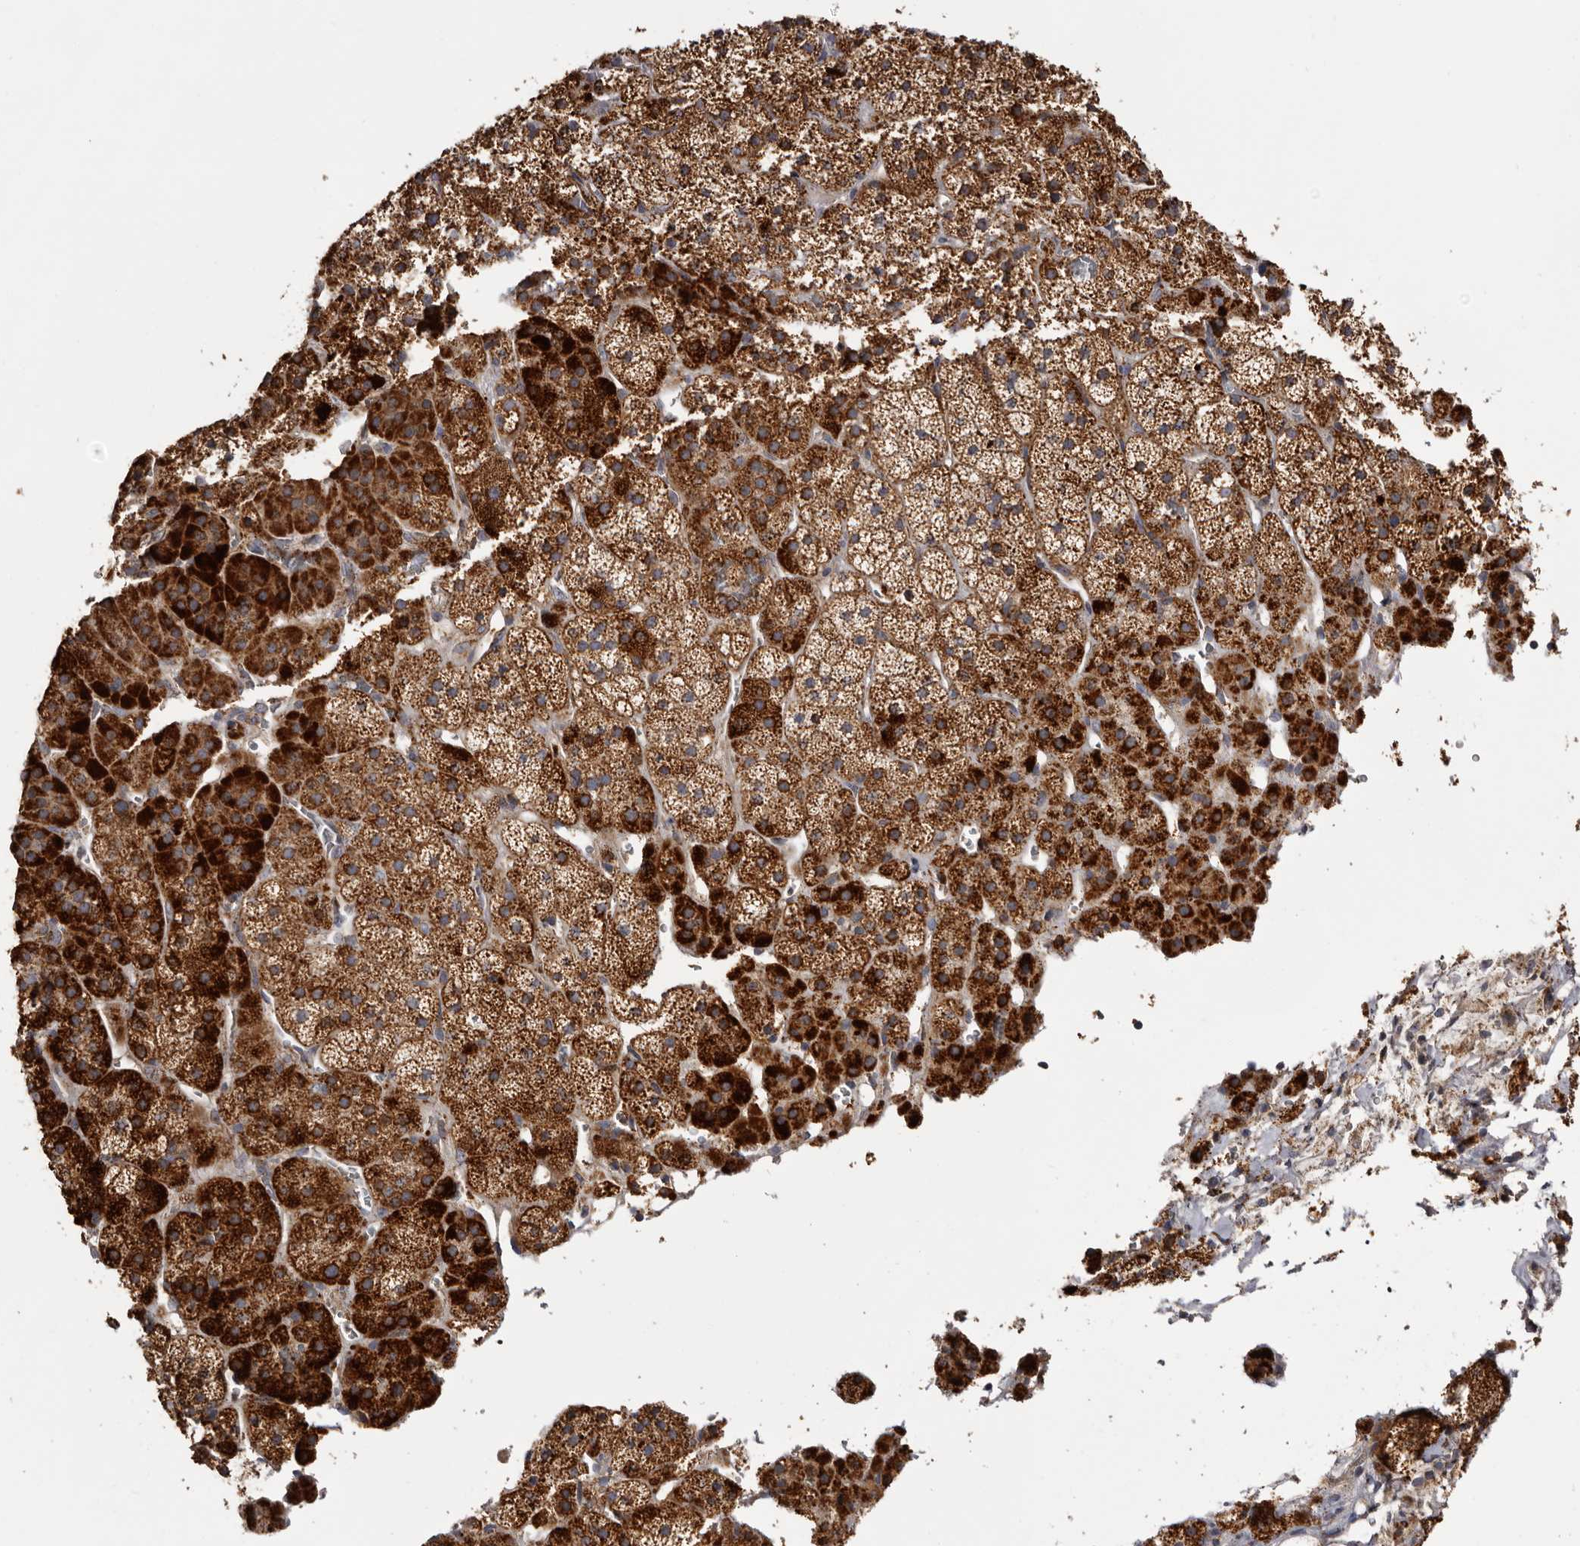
{"staining": {"intensity": "strong", "quantity": ">75%", "location": "cytoplasmic/membranous"}, "tissue": "adrenal gland", "cell_type": "Glandular cells", "image_type": "normal", "snomed": [{"axis": "morphology", "description": "Normal tissue, NOS"}, {"axis": "topography", "description": "Adrenal gland"}], "caption": "Protein staining shows strong cytoplasmic/membranous positivity in approximately >75% of glandular cells in benign adrenal gland. (Stains: DAB (3,3'-diaminobenzidine) in brown, nuclei in blue, Microscopy: brightfield microscopy at high magnification).", "gene": "MECR", "patient": {"sex": "male", "age": 57}}